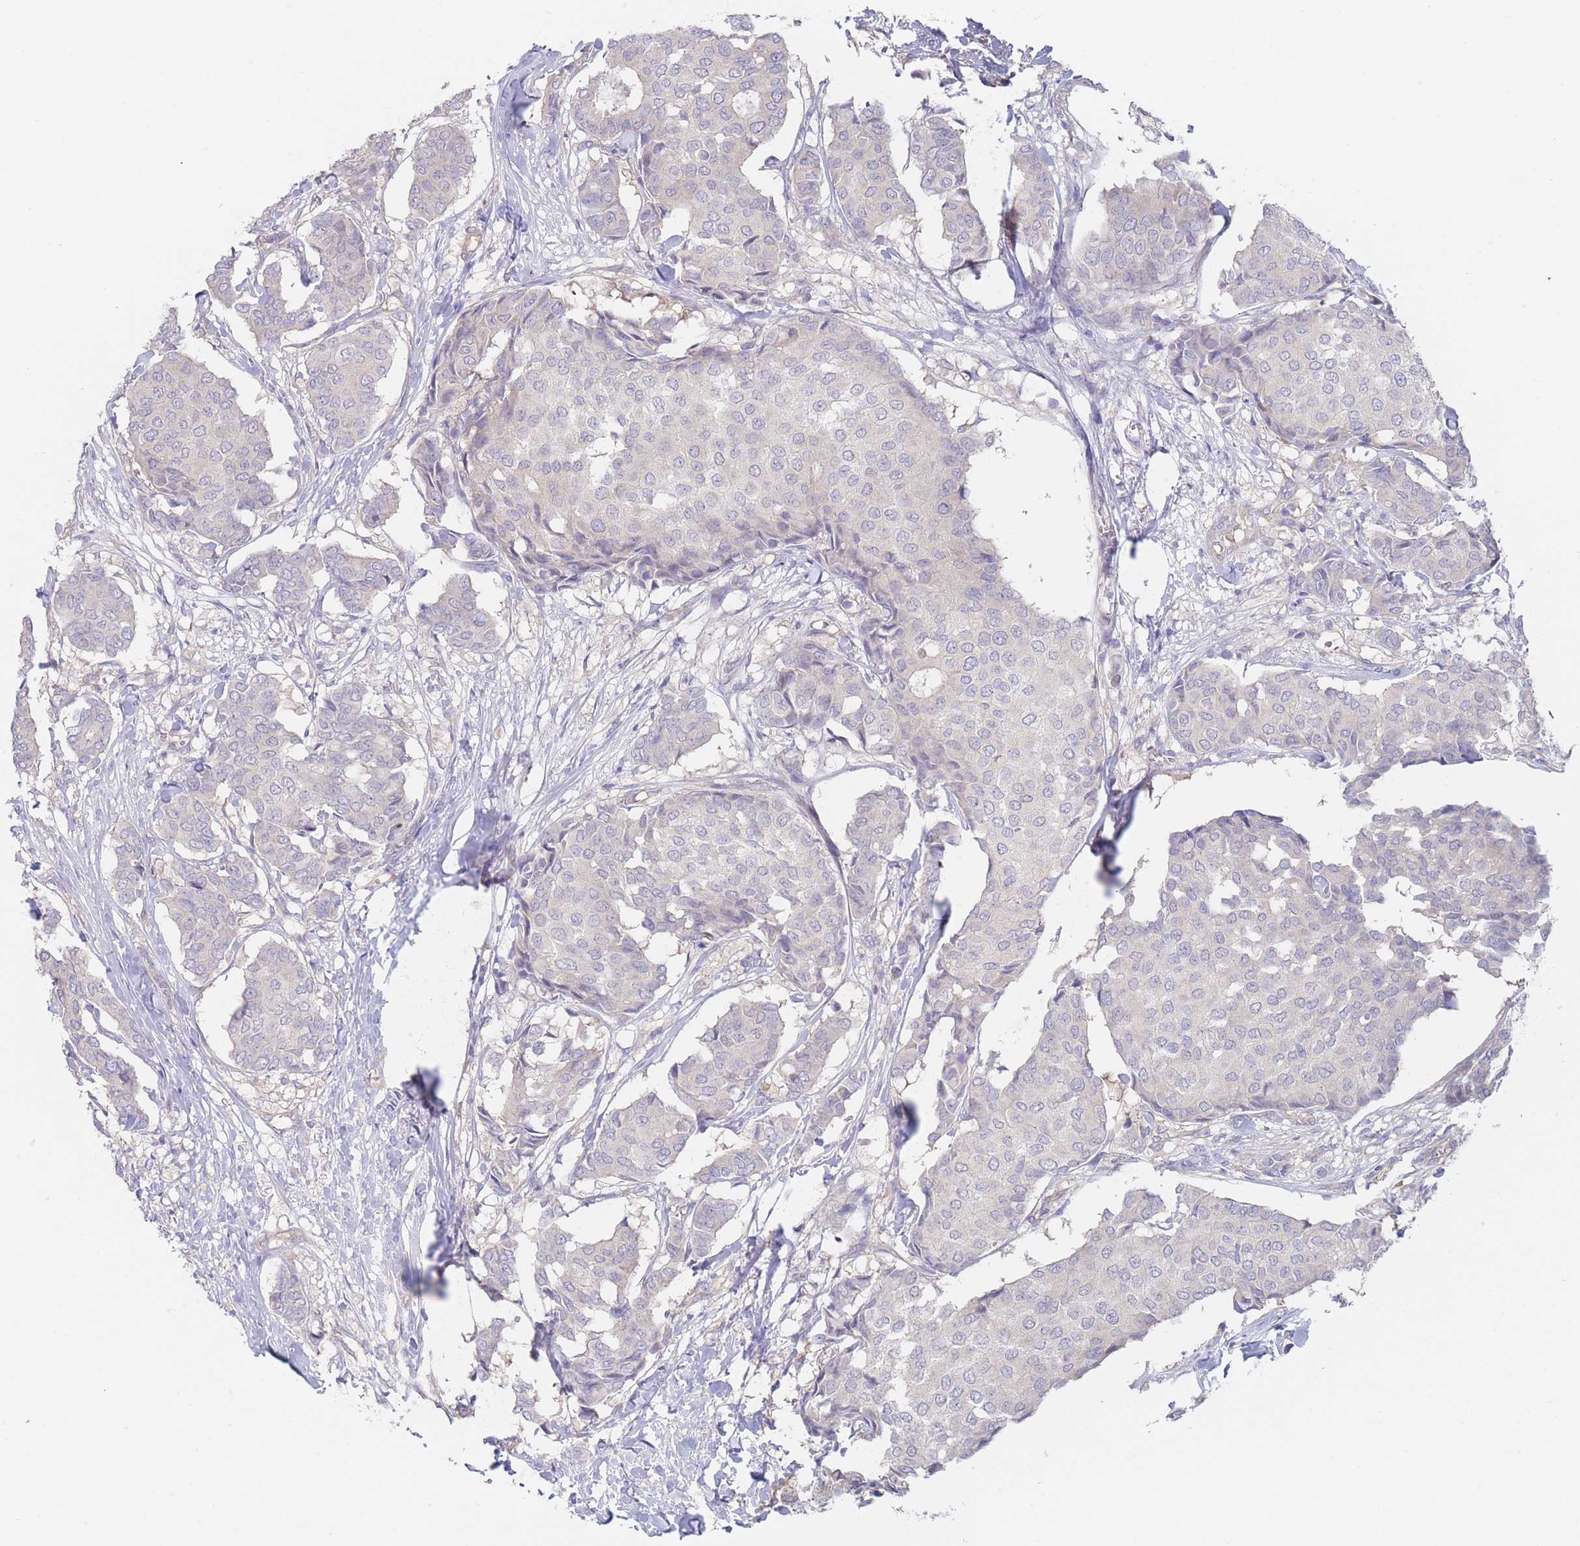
{"staining": {"intensity": "negative", "quantity": "none", "location": "none"}, "tissue": "breast cancer", "cell_type": "Tumor cells", "image_type": "cancer", "snomed": [{"axis": "morphology", "description": "Duct carcinoma"}, {"axis": "topography", "description": "Breast"}], "caption": "Tumor cells are negative for protein expression in human breast invasive ductal carcinoma.", "gene": "ZNF281", "patient": {"sex": "female", "age": 75}}